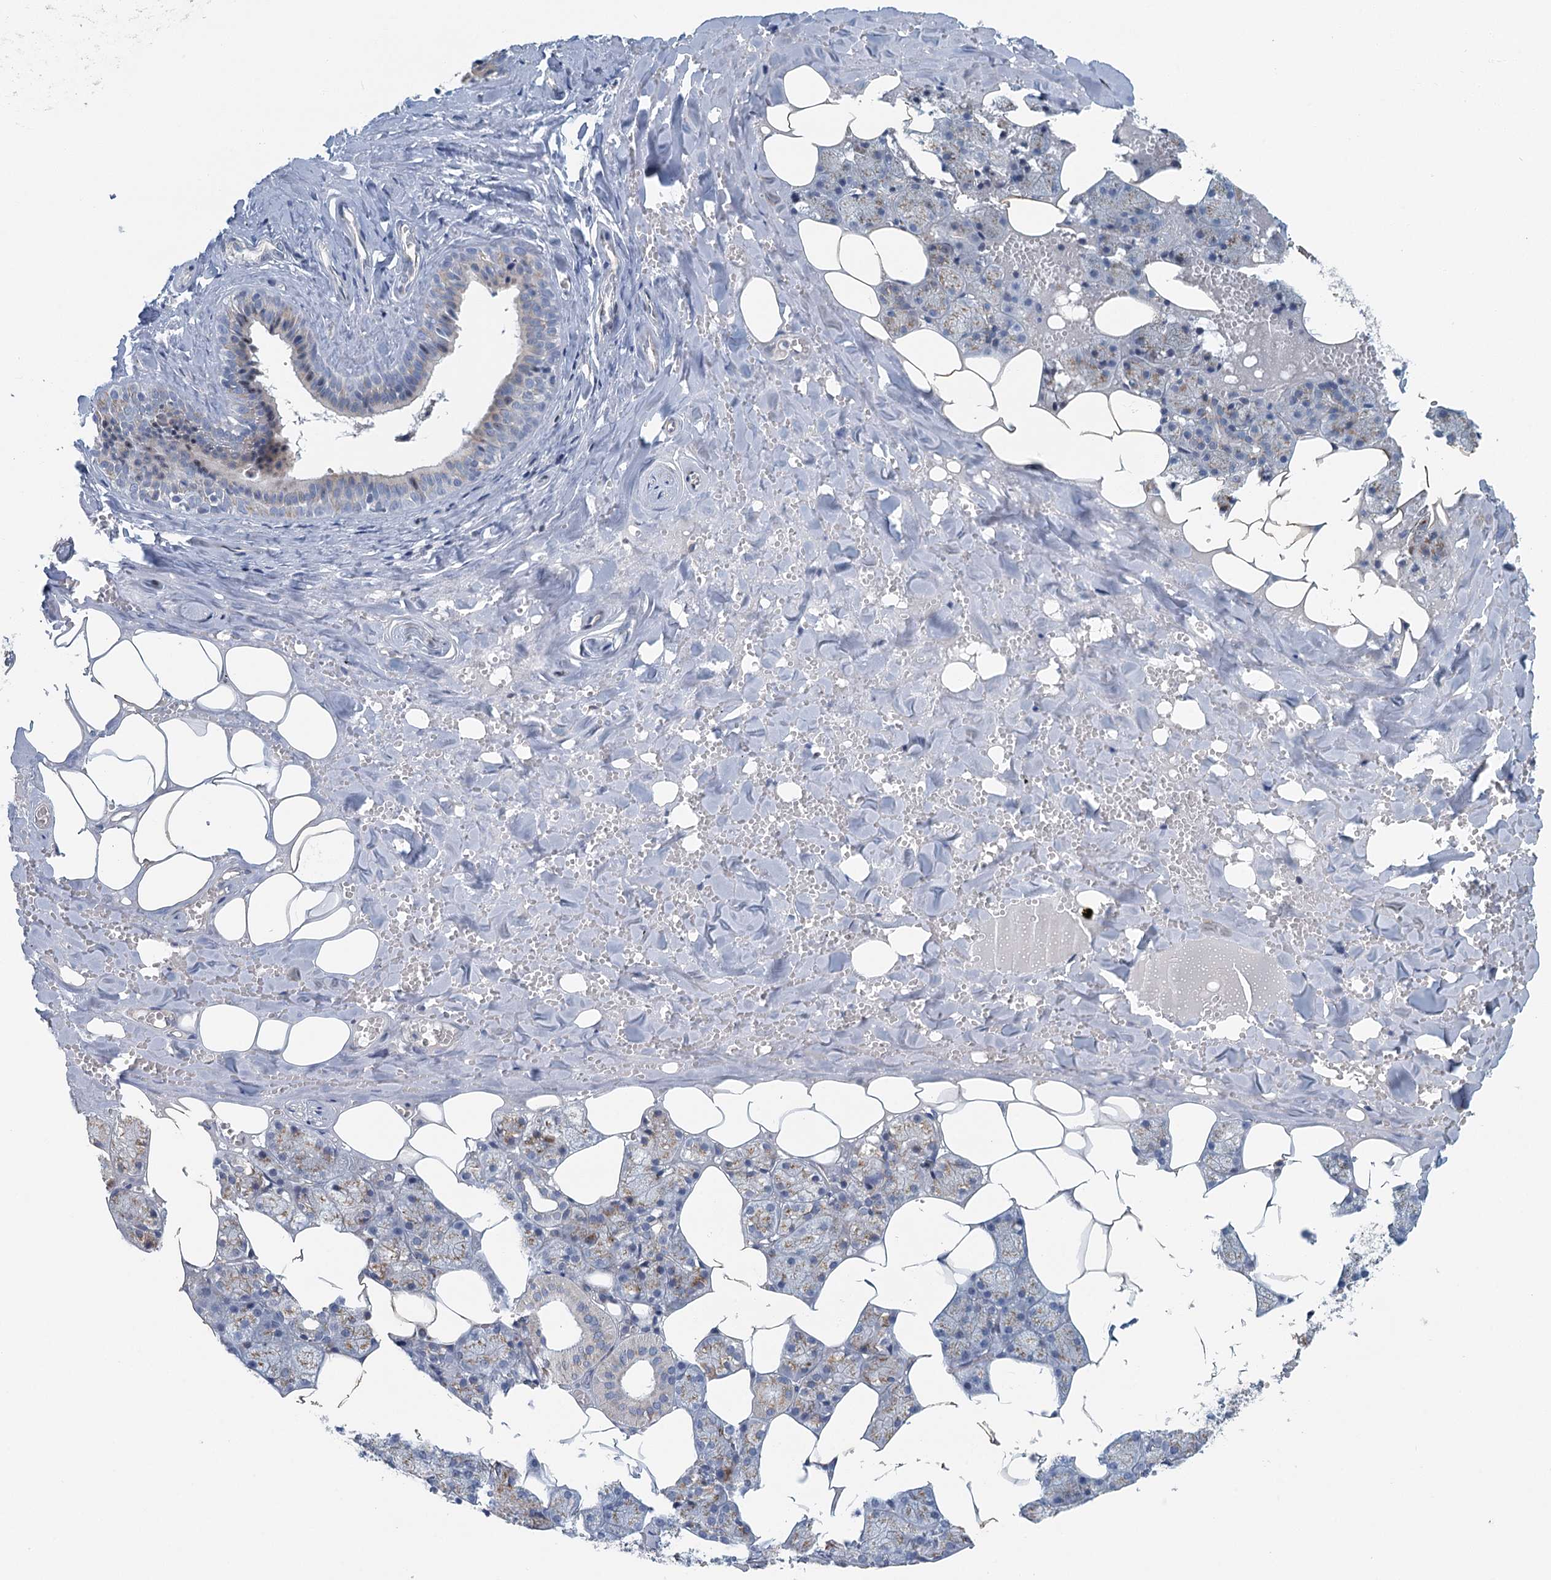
{"staining": {"intensity": "weak", "quantity": "25%-75%", "location": "cytoplasmic/membranous"}, "tissue": "salivary gland", "cell_type": "Glandular cells", "image_type": "normal", "snomed": [{"axis": "morphology", "description": "Normal tissue, NOS"}, {"axis": "topography", "description": "Salivary gland"}], "caption": "DAB immunohistochemical staining of unremarkable salivary gland shows weak cytoplasmic/membranous protein positivity in approximately 25%-75% of glandular cells.", "gene": "ZNF527", "patient": {"sex": "male", "age": 62}}